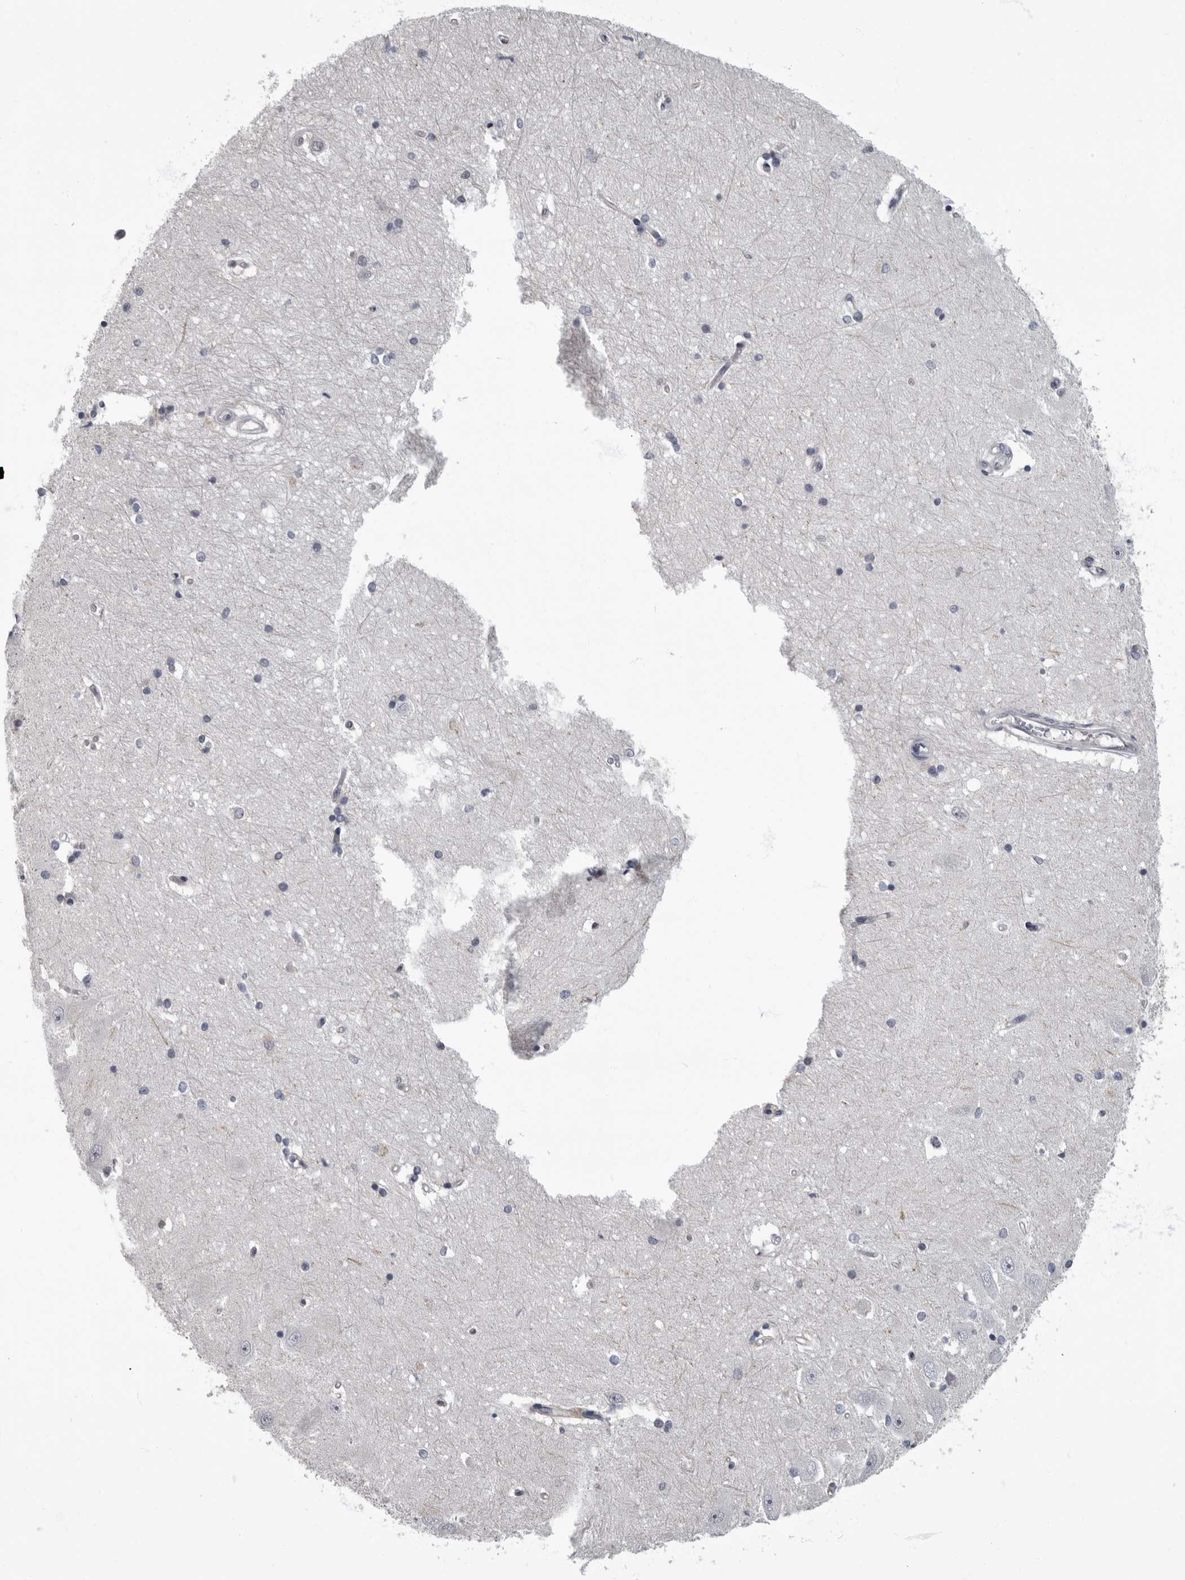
{"staining": {"intensity": "negative", "quantity": "none", "location": "none"}, "tissue": "hippocampus", "cell_type": "Glial cells", "image_type": "normal", "snomed": [{"axis": "morphology", "description": "Normal tissue, NOS"}, {"axis": "topography", "description": "Hippocampus"}], "caption": "Immunohistochemistry micrograph of benign hippocampus: hippocampus stained with DAB displays no significant protein positivity in glial cells.", "gene": "ARHGEF10", "patient": {"sex": "male", "age": 45}}